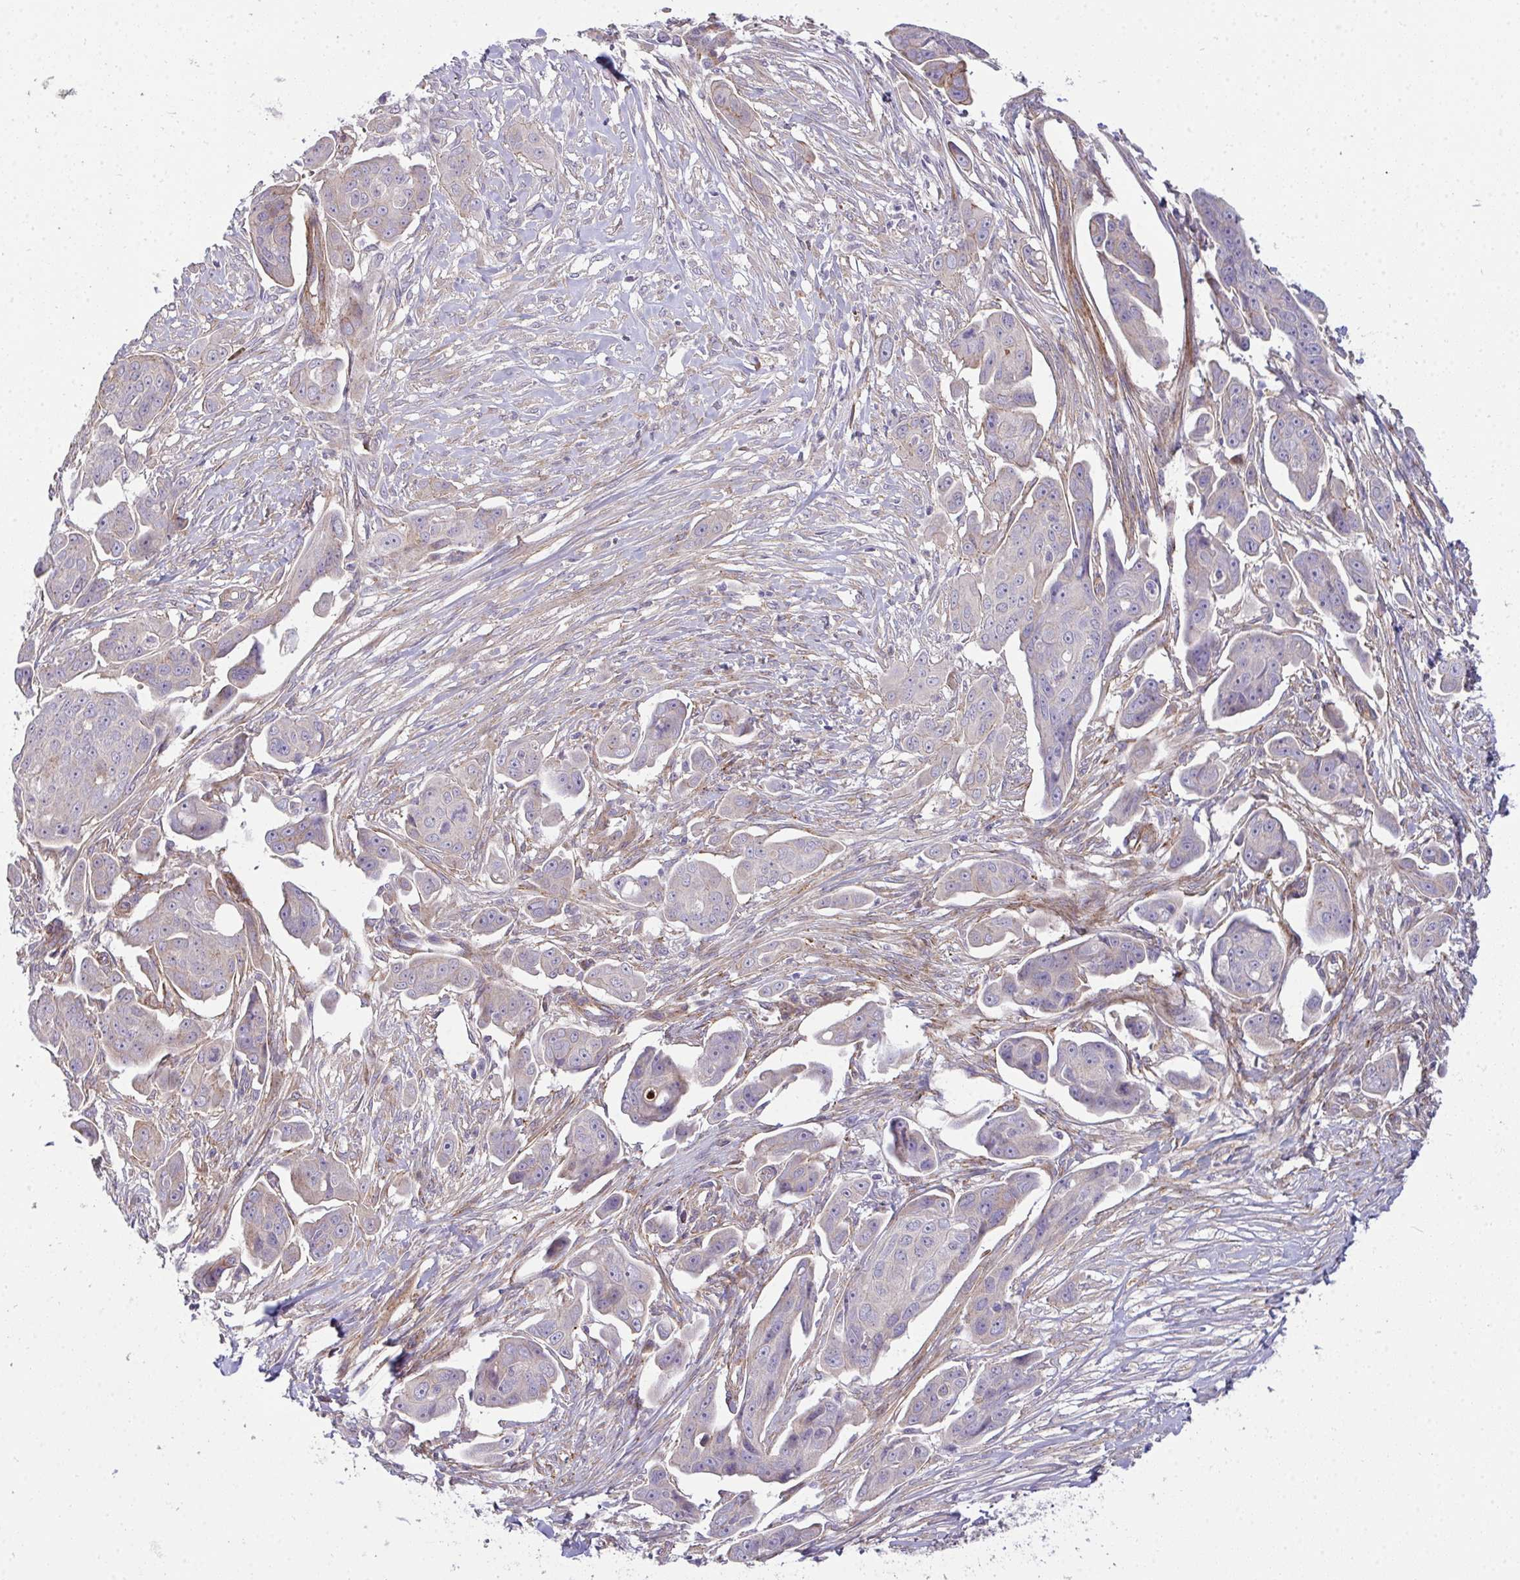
{"staining": {"intensity": "weak", "quantity": "<25%", "location": "cytoplasmic/membranous"}, "tissue": "ovarian cancer", "cell_type": "Tumor cells", "image_type": "cancer", "snomed": [{"axis": "morphology", "description": "Carcinoma, endometroid"}, {"axis": "topography", "description": "Ovary"}], "caption": "IHC image of human ovarian cancer stained for a protein (brown), which exhibits no positivity in tumor cells.", "gene": "SH2D1B", "patient": {"sex": "female", "age": 70}}